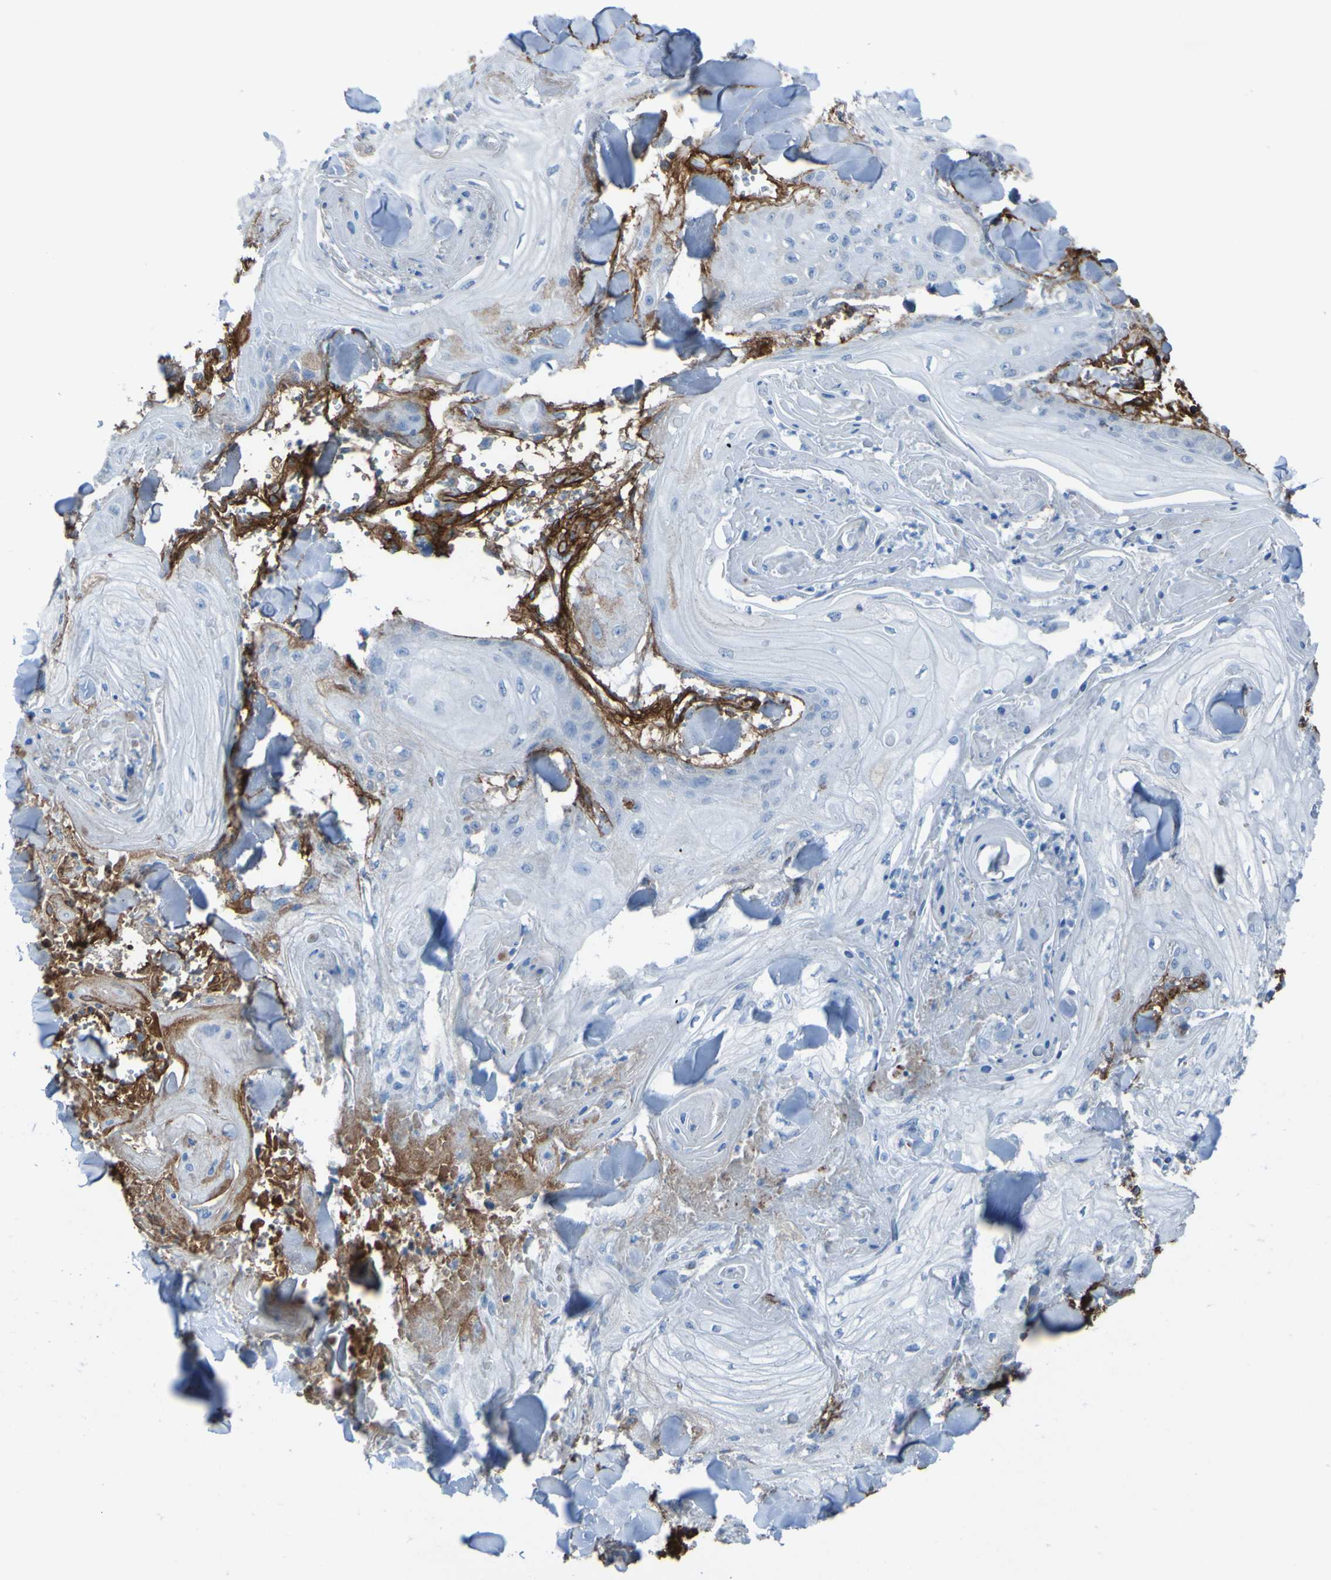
{"staining": {"intensity": "negative", "quantity": "none", "location": "none"}, "tissue": "skin cancer", "cell_type": "Tumor cells", "image_type": "cancer", "snomed": [{"axis": "morphology", "description": "Squamous cell carcinoma, NOS"}, {"axis": "topography", "description": "Skin"}], "caption": "Human skin cancer (squamous cell carcinoma) stained for a protein using immunohistochemistry demonstrates no expression in tumor cells.", "gene": "COL4A2", "patient": {"sex": "male", "age": 74}}